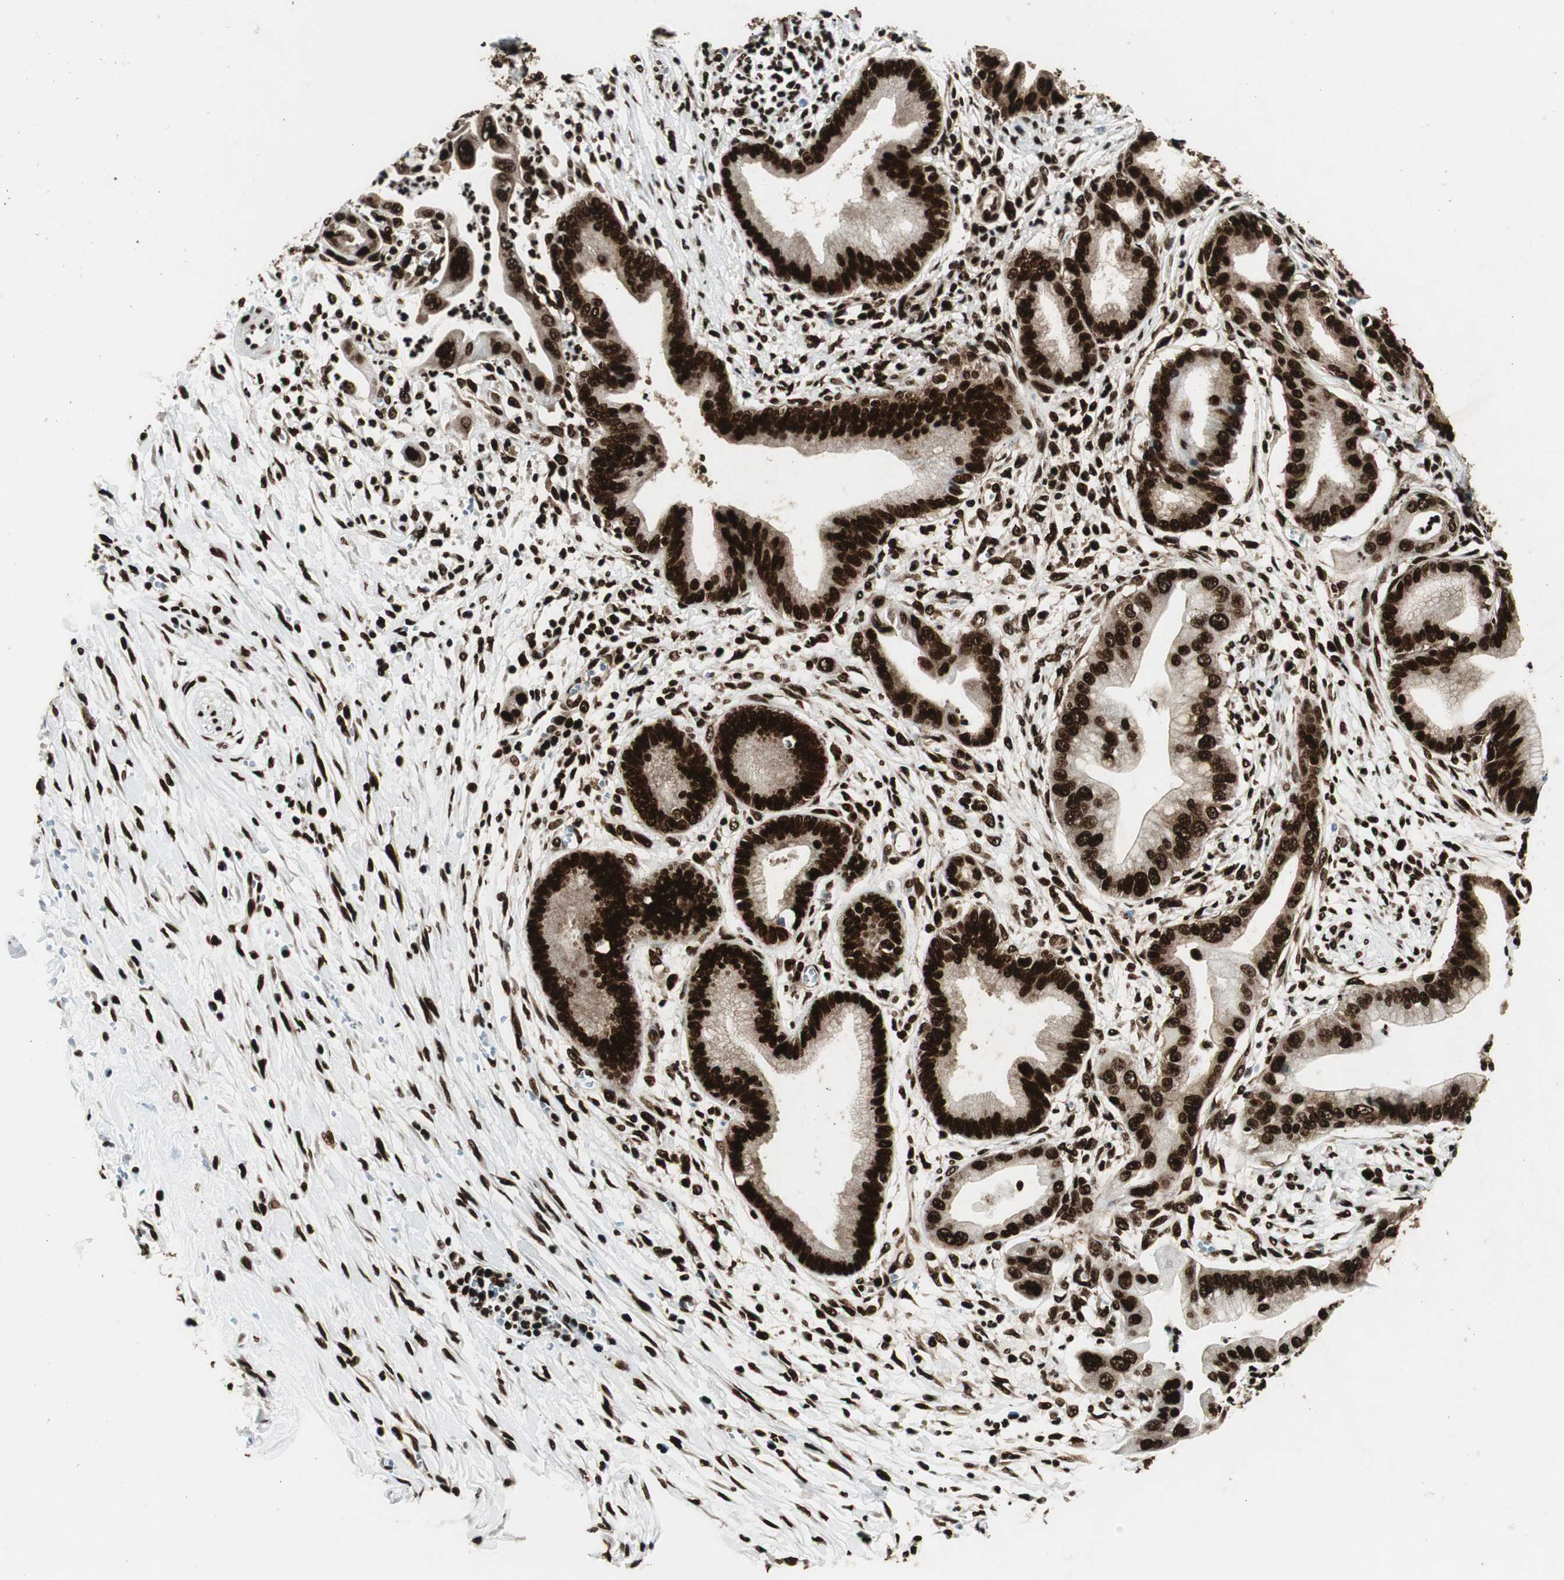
{"staining": {"intensity": "strong", "quantity": ">75%", "location": "nuclear"}, "tissue": "pancreatic cancer", "cell_type": "Tumor cells", "image_type": "cancer", "snomed": [{"axis": "morphology", "description": "Adenocarcinoma, NOS"}, {"axis": "topography", "description": "Pancreas"}], "caption": "IHC (DAB) staining of human pancreatic adenocarcinoma reveals strong nuclear protein expression in approximately >75% of tumor cells. Using DAB (3,3'-diaminobenzidine) (brown) and hematoxylin (blue) stains, captured at high magnification using brightfield microscopy.", "gene": "EWSR1", "patient": {"sex": "male", "age": 59}}